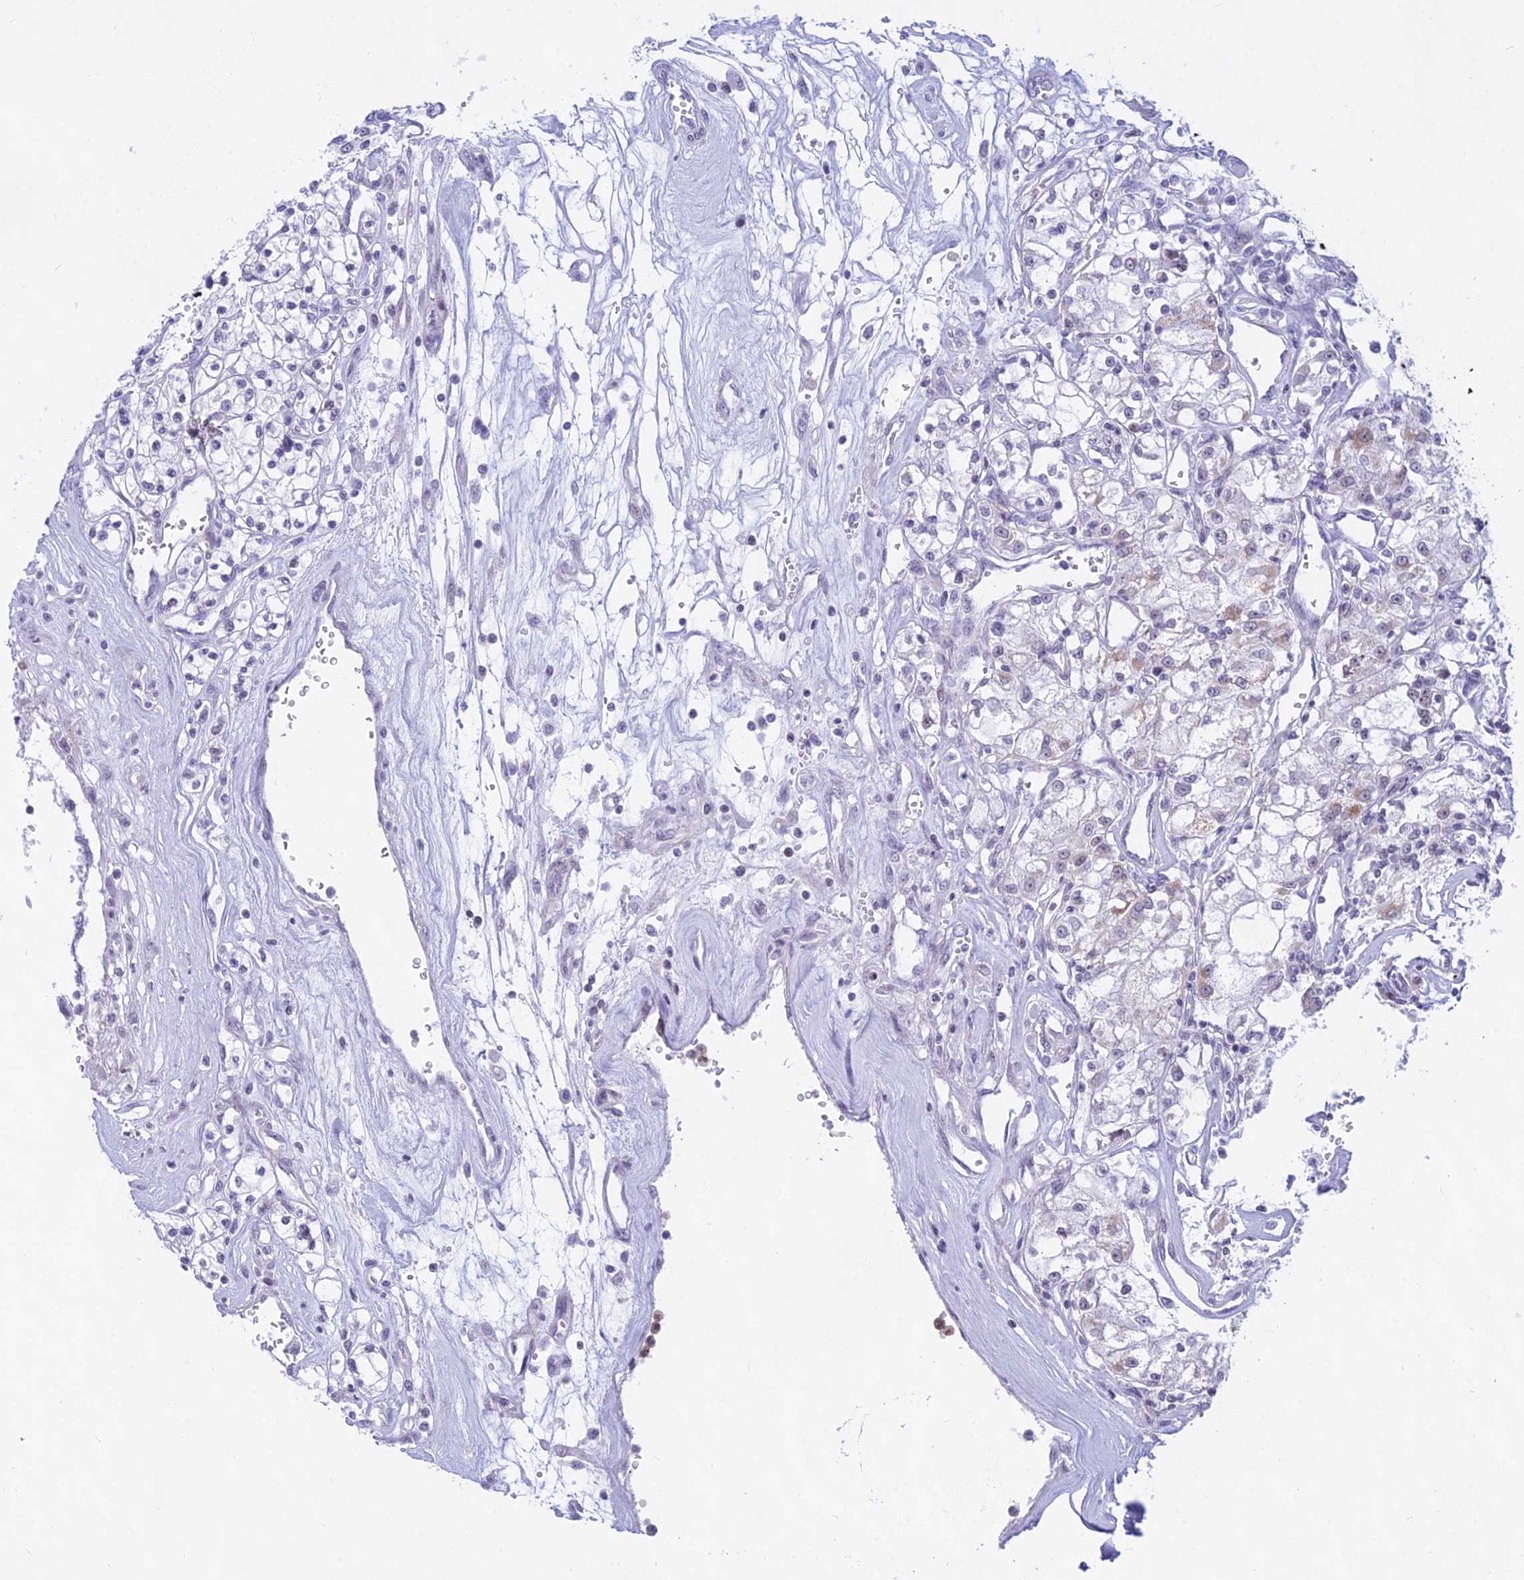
{"staining": {"intensity": "negative", "quantity": "none", "location": "none"}, "tissue": "renal cancer", "cell_type": "Tumor cells", "image_type": "cancer", "snomed": [{"axis": "morphology", "description": "Adenocarcinoma, NOS"}, {"axis": "topography", "description": "Kidney"}], "caption": "Renal adenocarcinoma was stained to show a protein in brown. There is no significant staining in tumor cells. (DAB immunohistochemistry (IHC), high magnification).", "gene": "KRR1", "patient": {"sex": "female", "age": 59}}